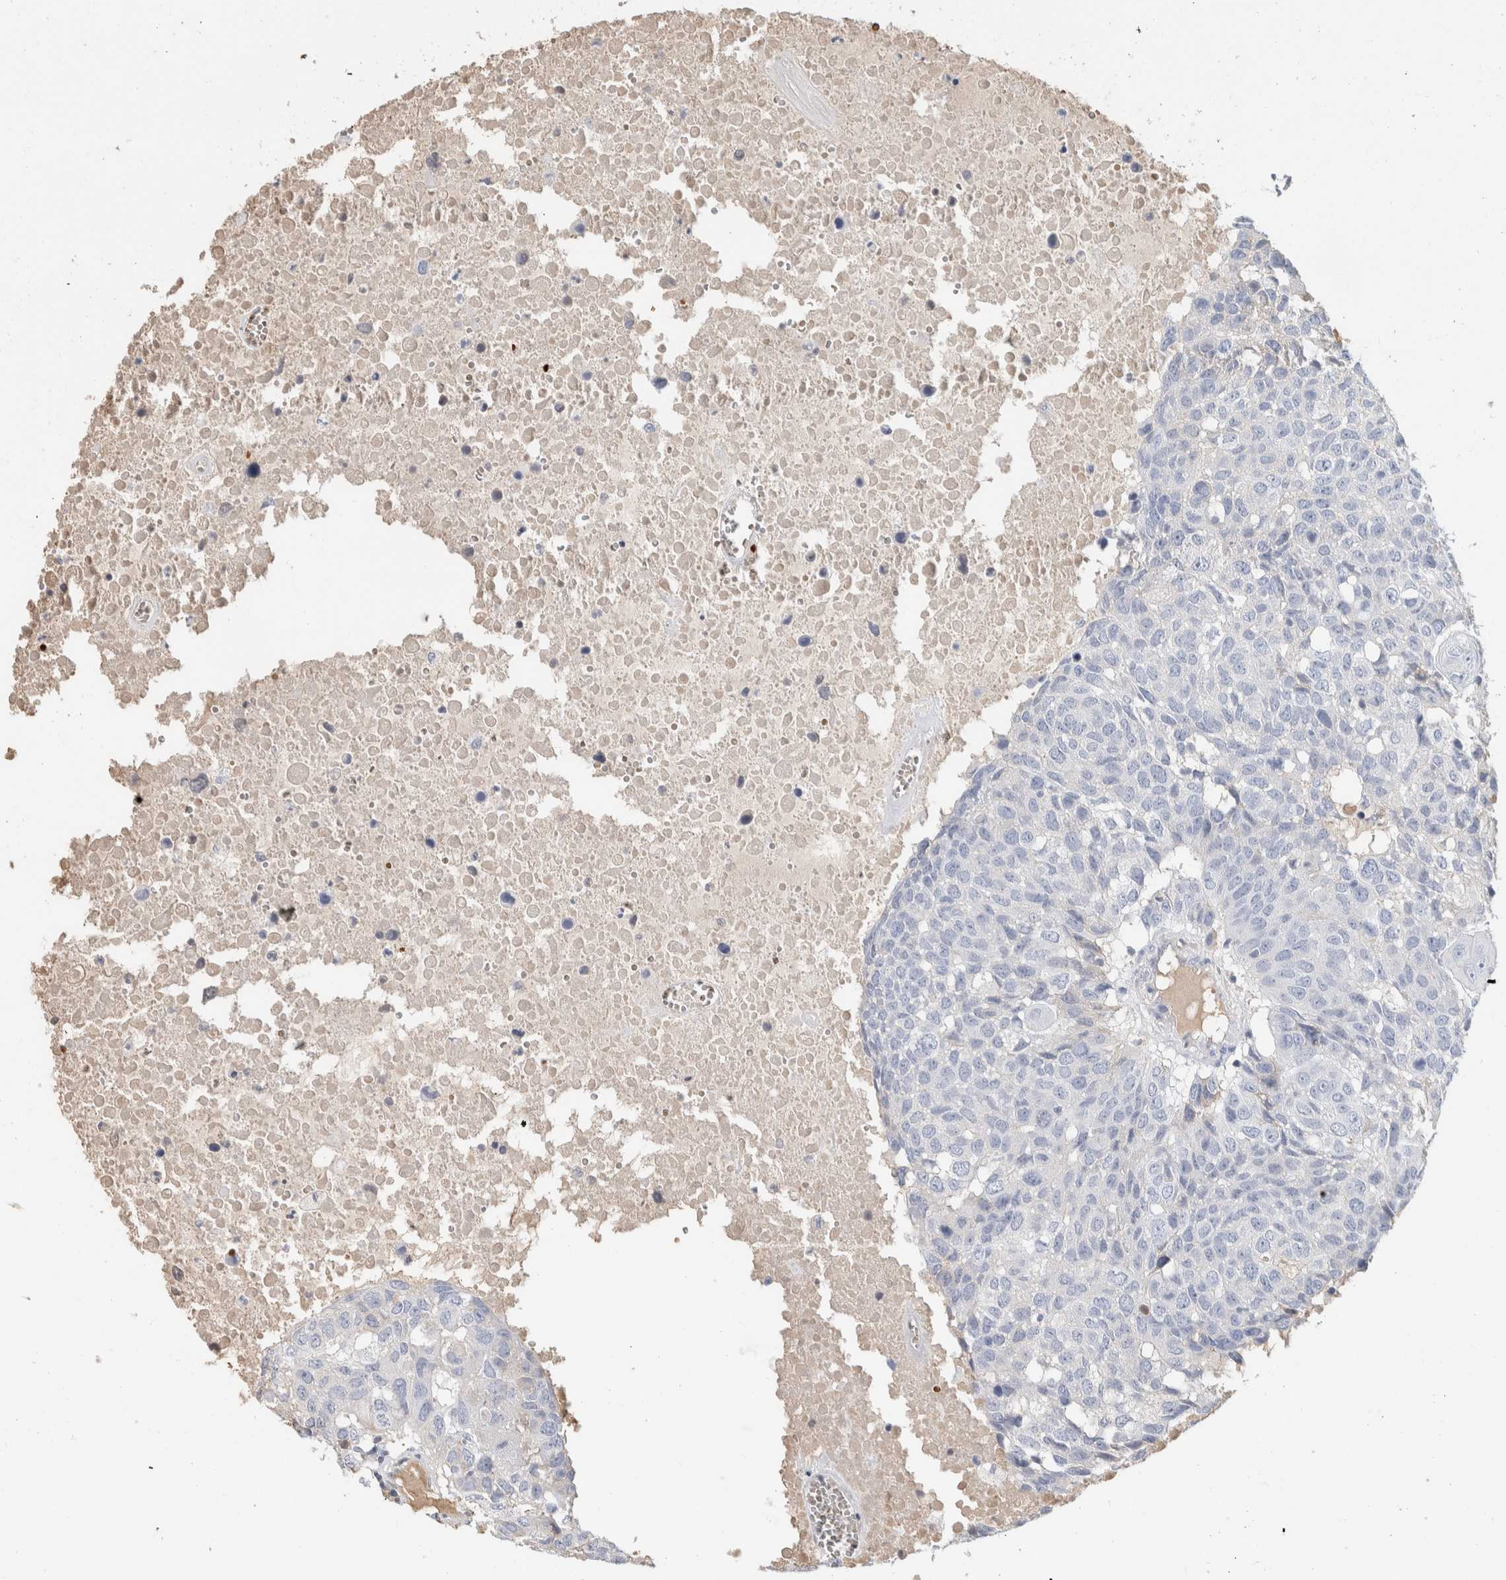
{"staining": {"intensity": "negative", "quantity": "none", "location": "none"}, "tissue": "head and neck cancer", "cell_type": "Tumor cells", "image_type": "cancer", "snomed": [{"axis": "morphology", "description": "Squamous cell carcinoma, NOS"}, {"axis": "topography", "description": "Head-Neck"}], "caption": "This histopathology image is of head and neck cancer (squamous cell carcinoma) stained with IHC to label a protein in brown with the nuclei are counter-stained blue. There is no expression in tumor cells.", "gene": "CA1", "patient": {"sex": "male", "age": 66}}